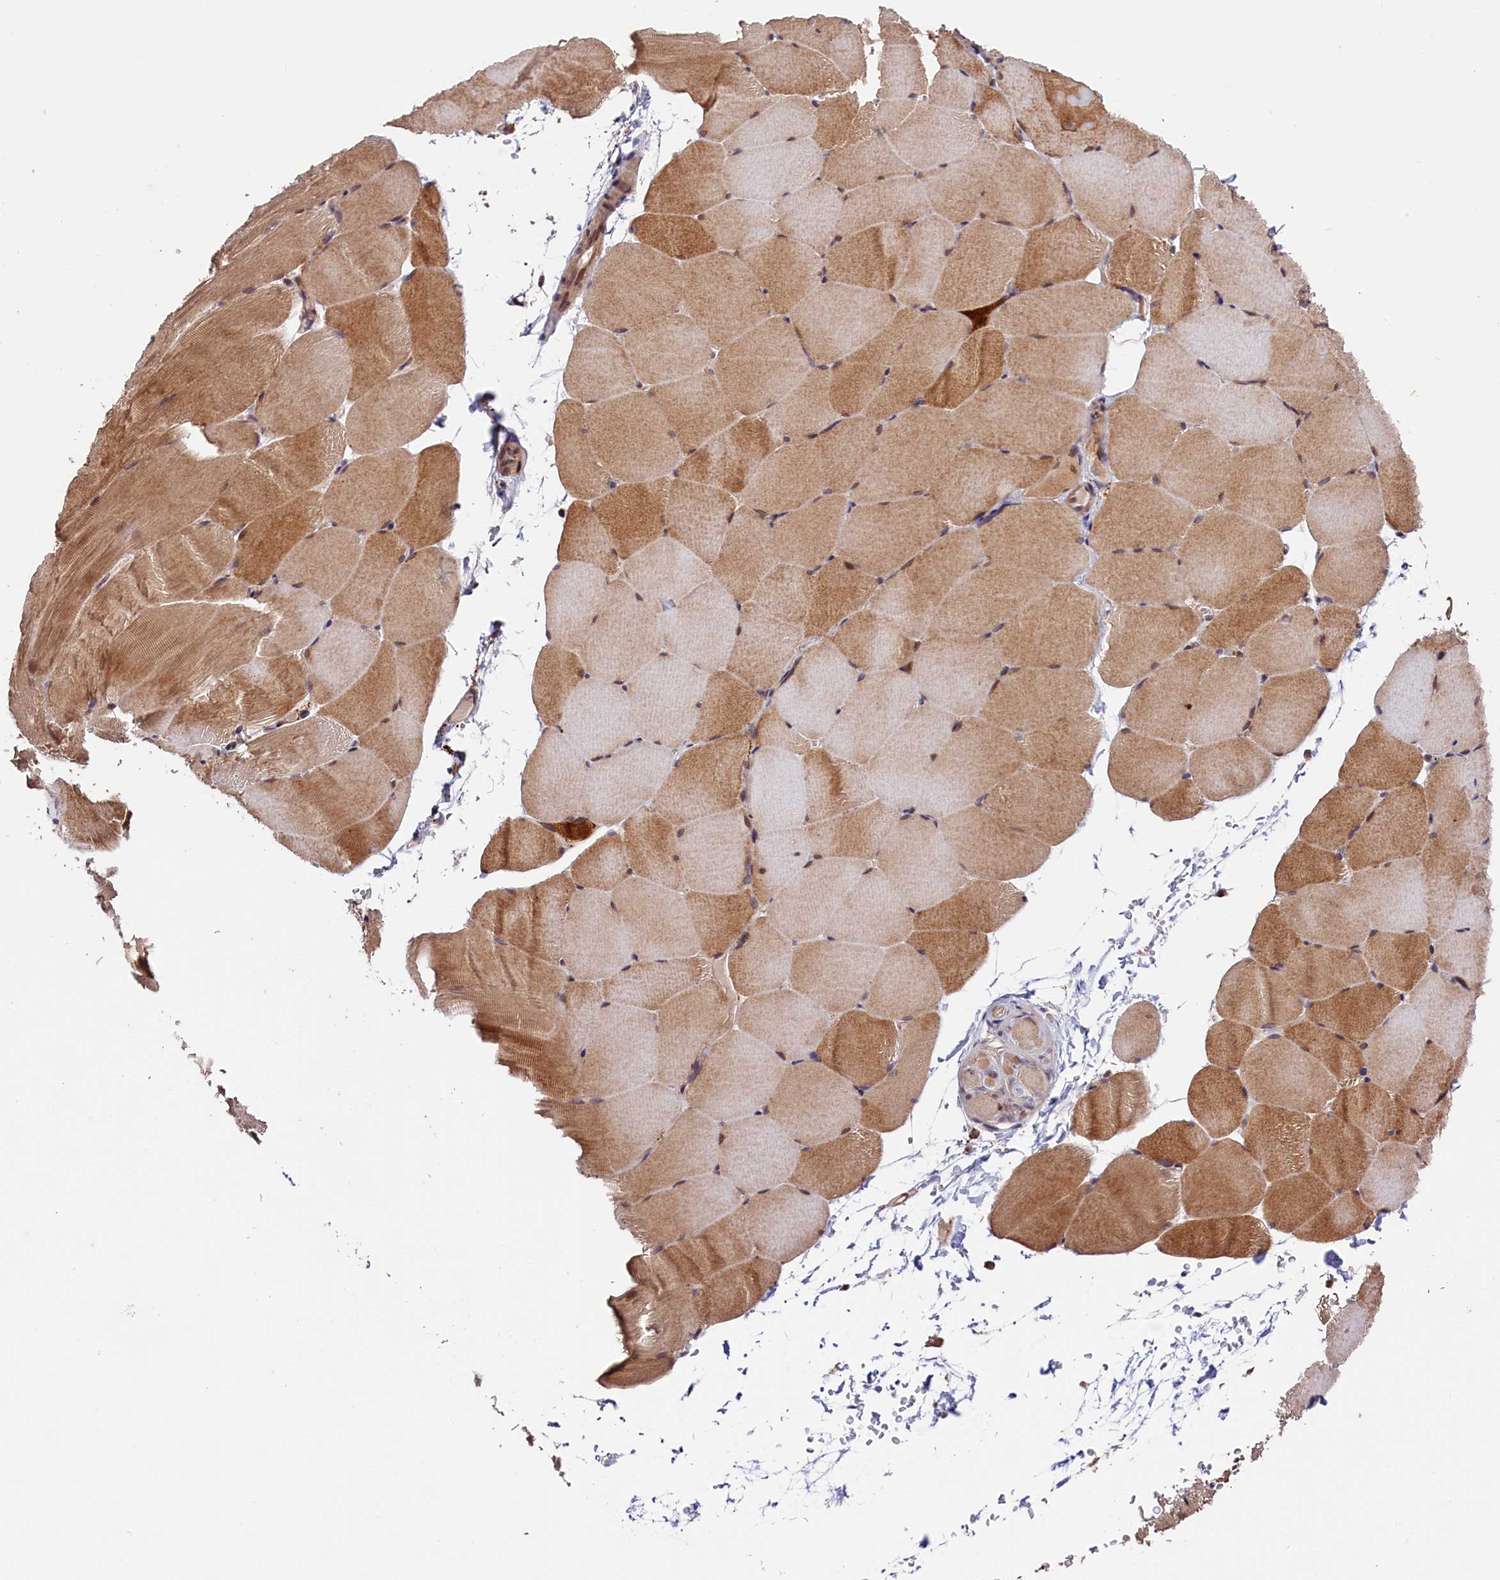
{"staining": {"intensity": "moderate", "quantity": ">75%", "location": "cytoplasmic/membranous"}, "tissue": "skeletal muscle", "cell_type": "Myocytes", "image_type": "normal", "snomed": [{"axis": "morphology", "description": "Normal tissue, NOS"}, {"axis": "topography", "description": "Skeletal muscle"}, {"axis": "topography", "description": "Parathyroid gland"}], "caption": "High-power microscopy captured an IHC micrograph of normal skeletal muscle, revealing moderate cytoplasmic/membranous staining in approximately >75% of myocytes.", "gene": "CACNA1H", "patient": {"sex": "female", "age": 37}}